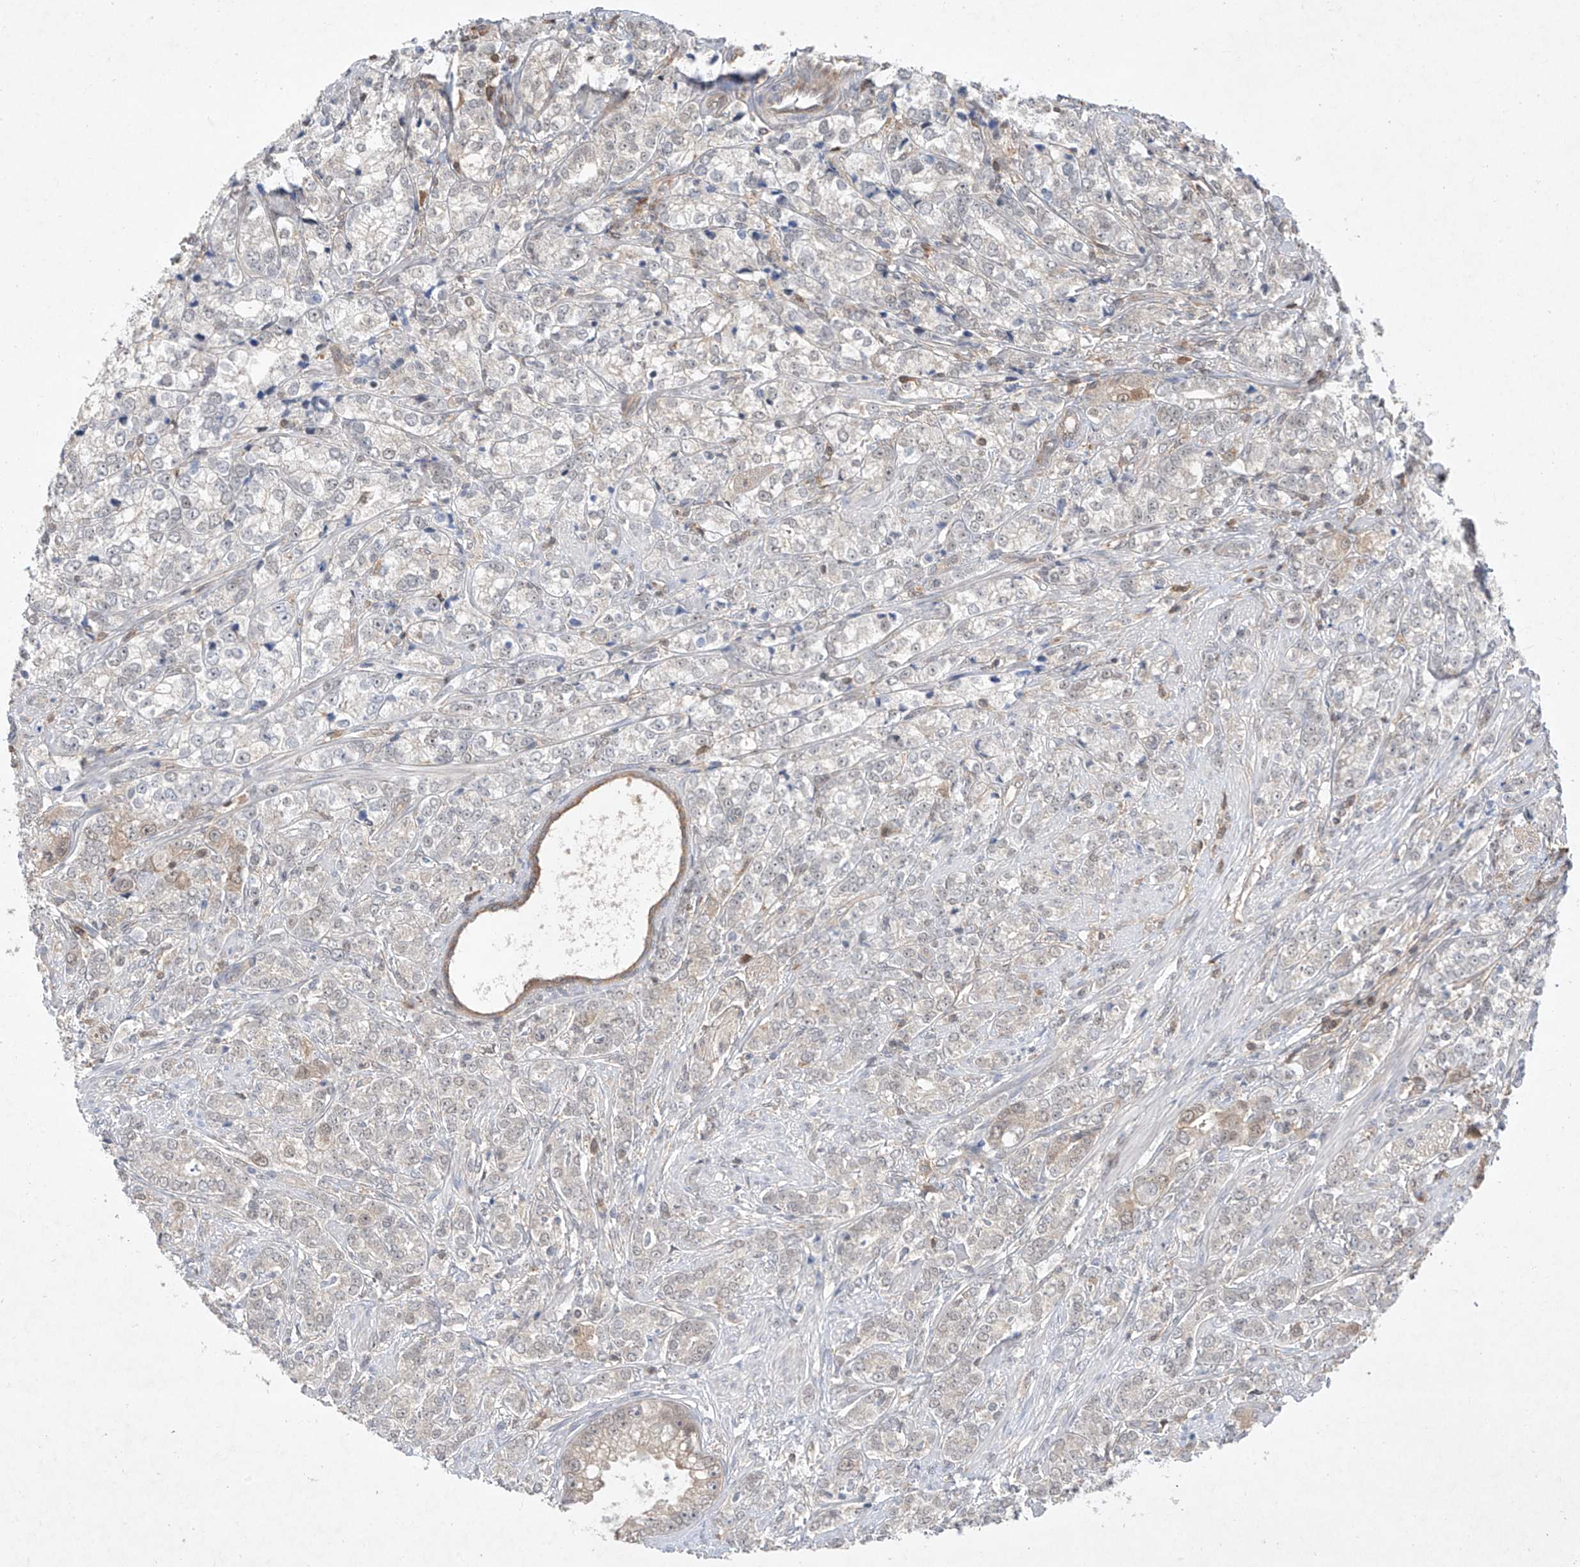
{"staining": {"intensity": "negative", "quantity": "none", "location": "none"}, "tissue": "prostate cancer", "cell_type": "Tumor cells", "image_type": "cancer", "snomed": [{"axis": "morphology", "description": "Adenocarcinoma, High grade"}, {"axis": "topography", "description": "Prostate"}], "caption": "Immunohistochemical staining of human prostate cancer (high-grade adenocarcinoma) shows no significant positivity in tumor cells.", "gene": "ZNF358", "patient": {"sex": "male", "age": 69}}